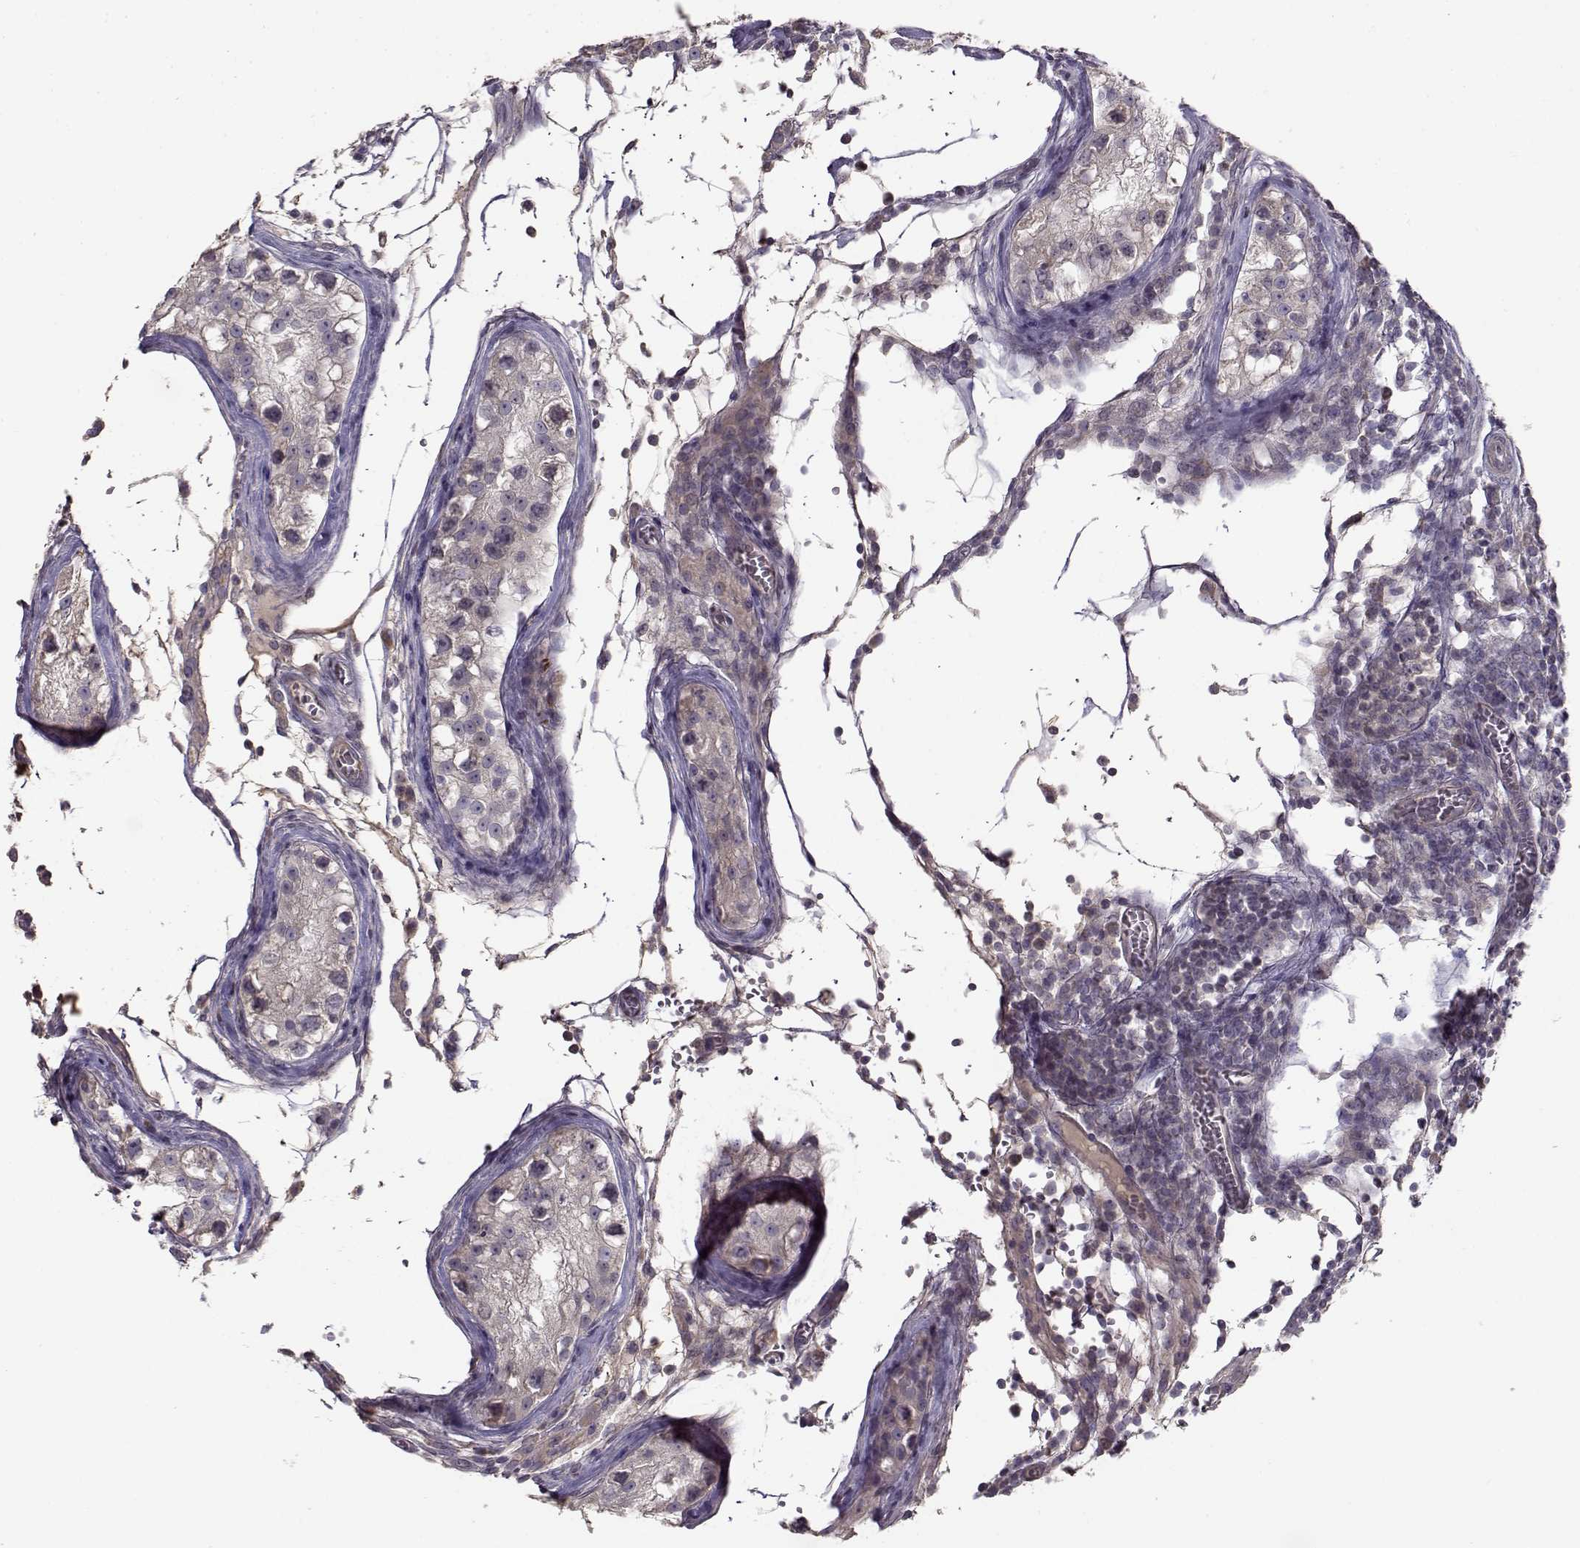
{"staining": {"intensity": "negative", "quantity": "none", "location": "none"}, "tissue": "testis cancer", "cell_type": "Tumor cells", "image_type": "cancer", "snomed": [{"axis": "morphology", "description": "Carcinoma, Embryonal, NOS"}, {"axis": "topography", "description": "Testis"}], "caption": "The IHC image has no significant staining in tumor cells of embryonal carcinoma (testis) tissue.", "gene": "ENTPD8", "patient": {"sex": "male", "age": 23}}